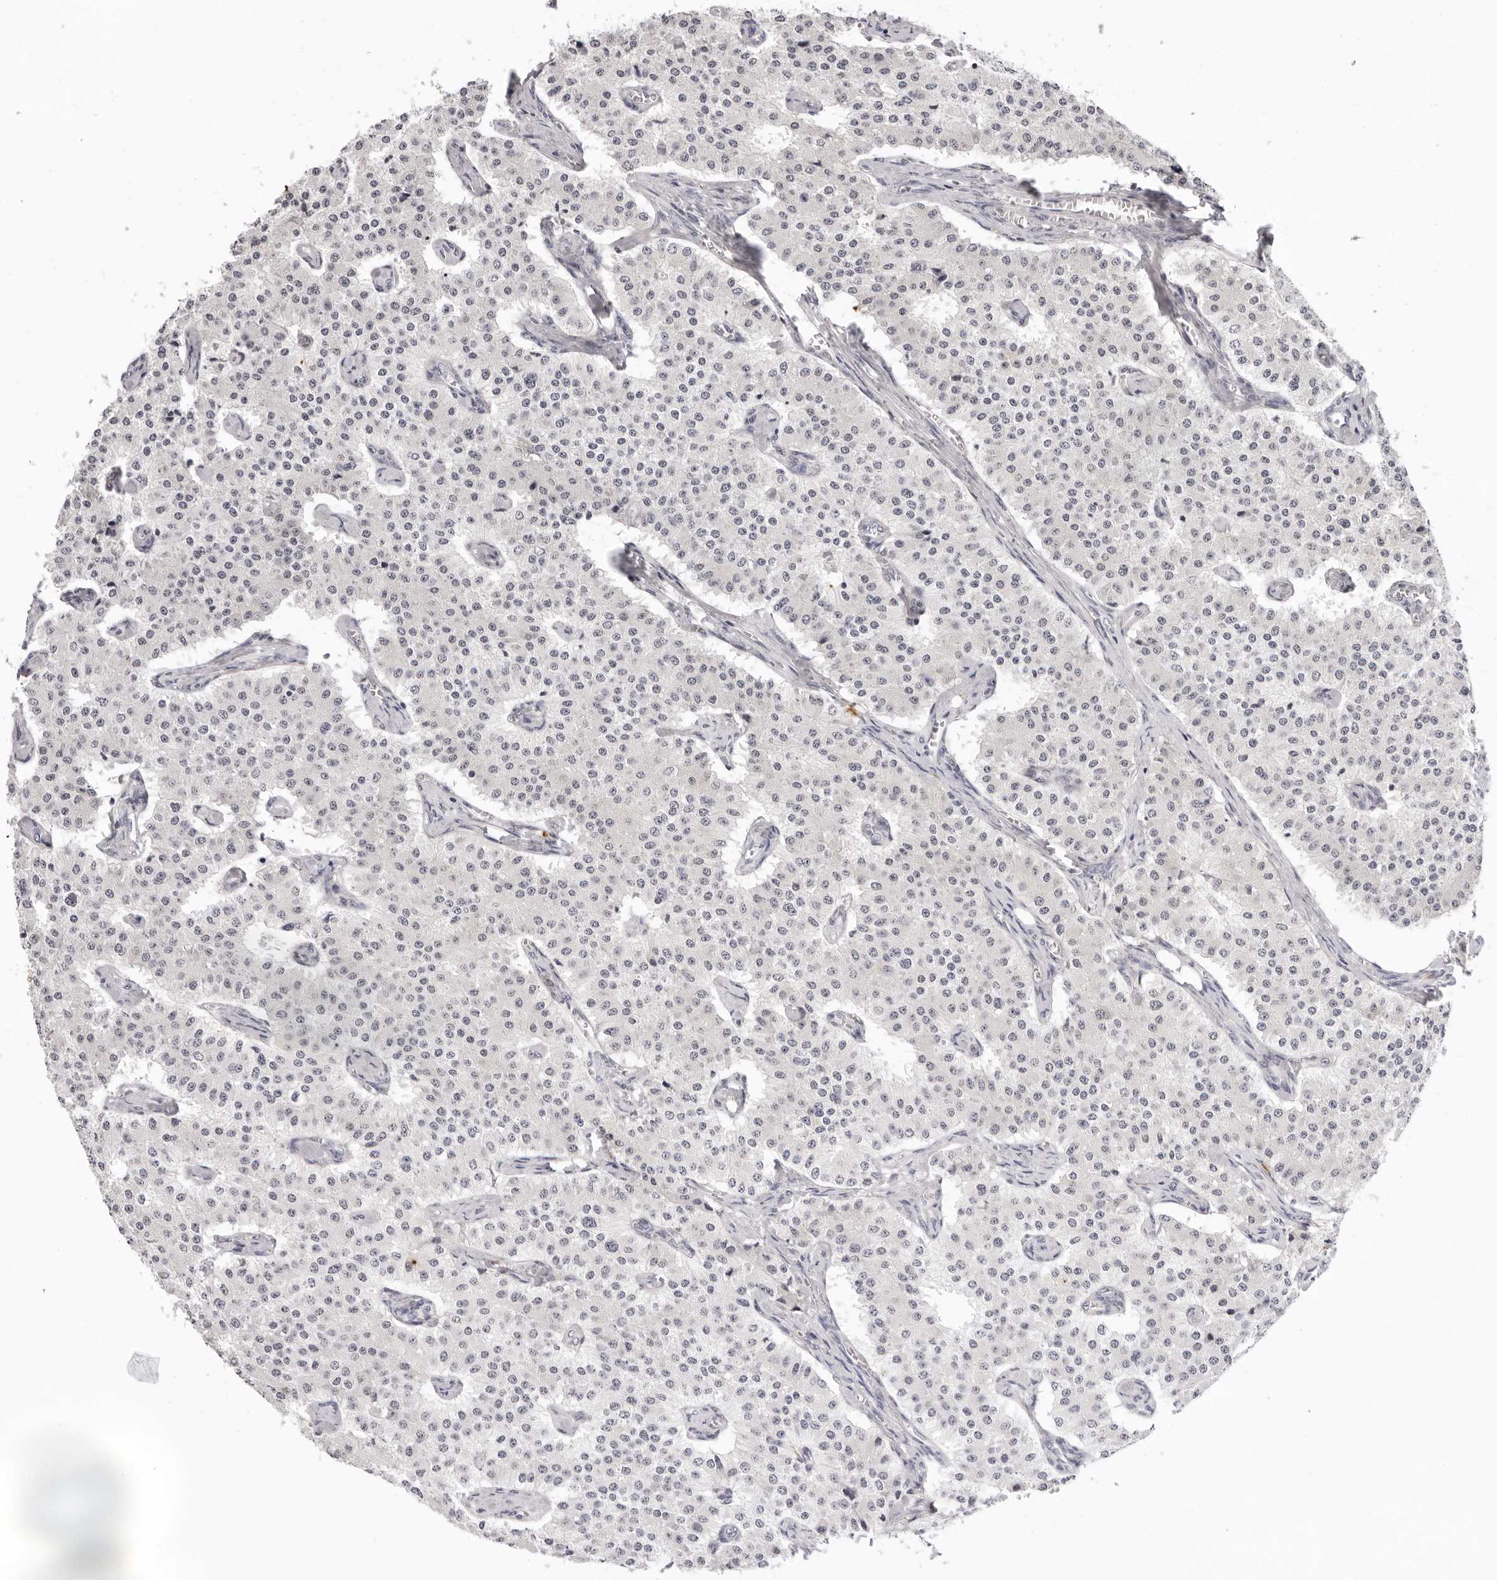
{"staining": {"intensity": "negative", "quantity": "none", "location": "none"}, "tissue": "carcinoid", "cell_type": "Tumor cells", "image_type": "cancer", "snomed": [{"axis": "morphology", "description": "Carcinoid, malignant, NOS"}, {"axis": "topography", "description": "Colon"}], "caption": "Immunohistochemistry (IHC) image of neoplastic tissue: malignant carcinoid stained with DAB exhibits no significant protein expression in tumor cells. The staining is performed using DAB brown chromogen with nuclei counter-stained in using hematoxylin.", "gene": "IL17RA", "patient": {"sex": "female", "age": 52}}